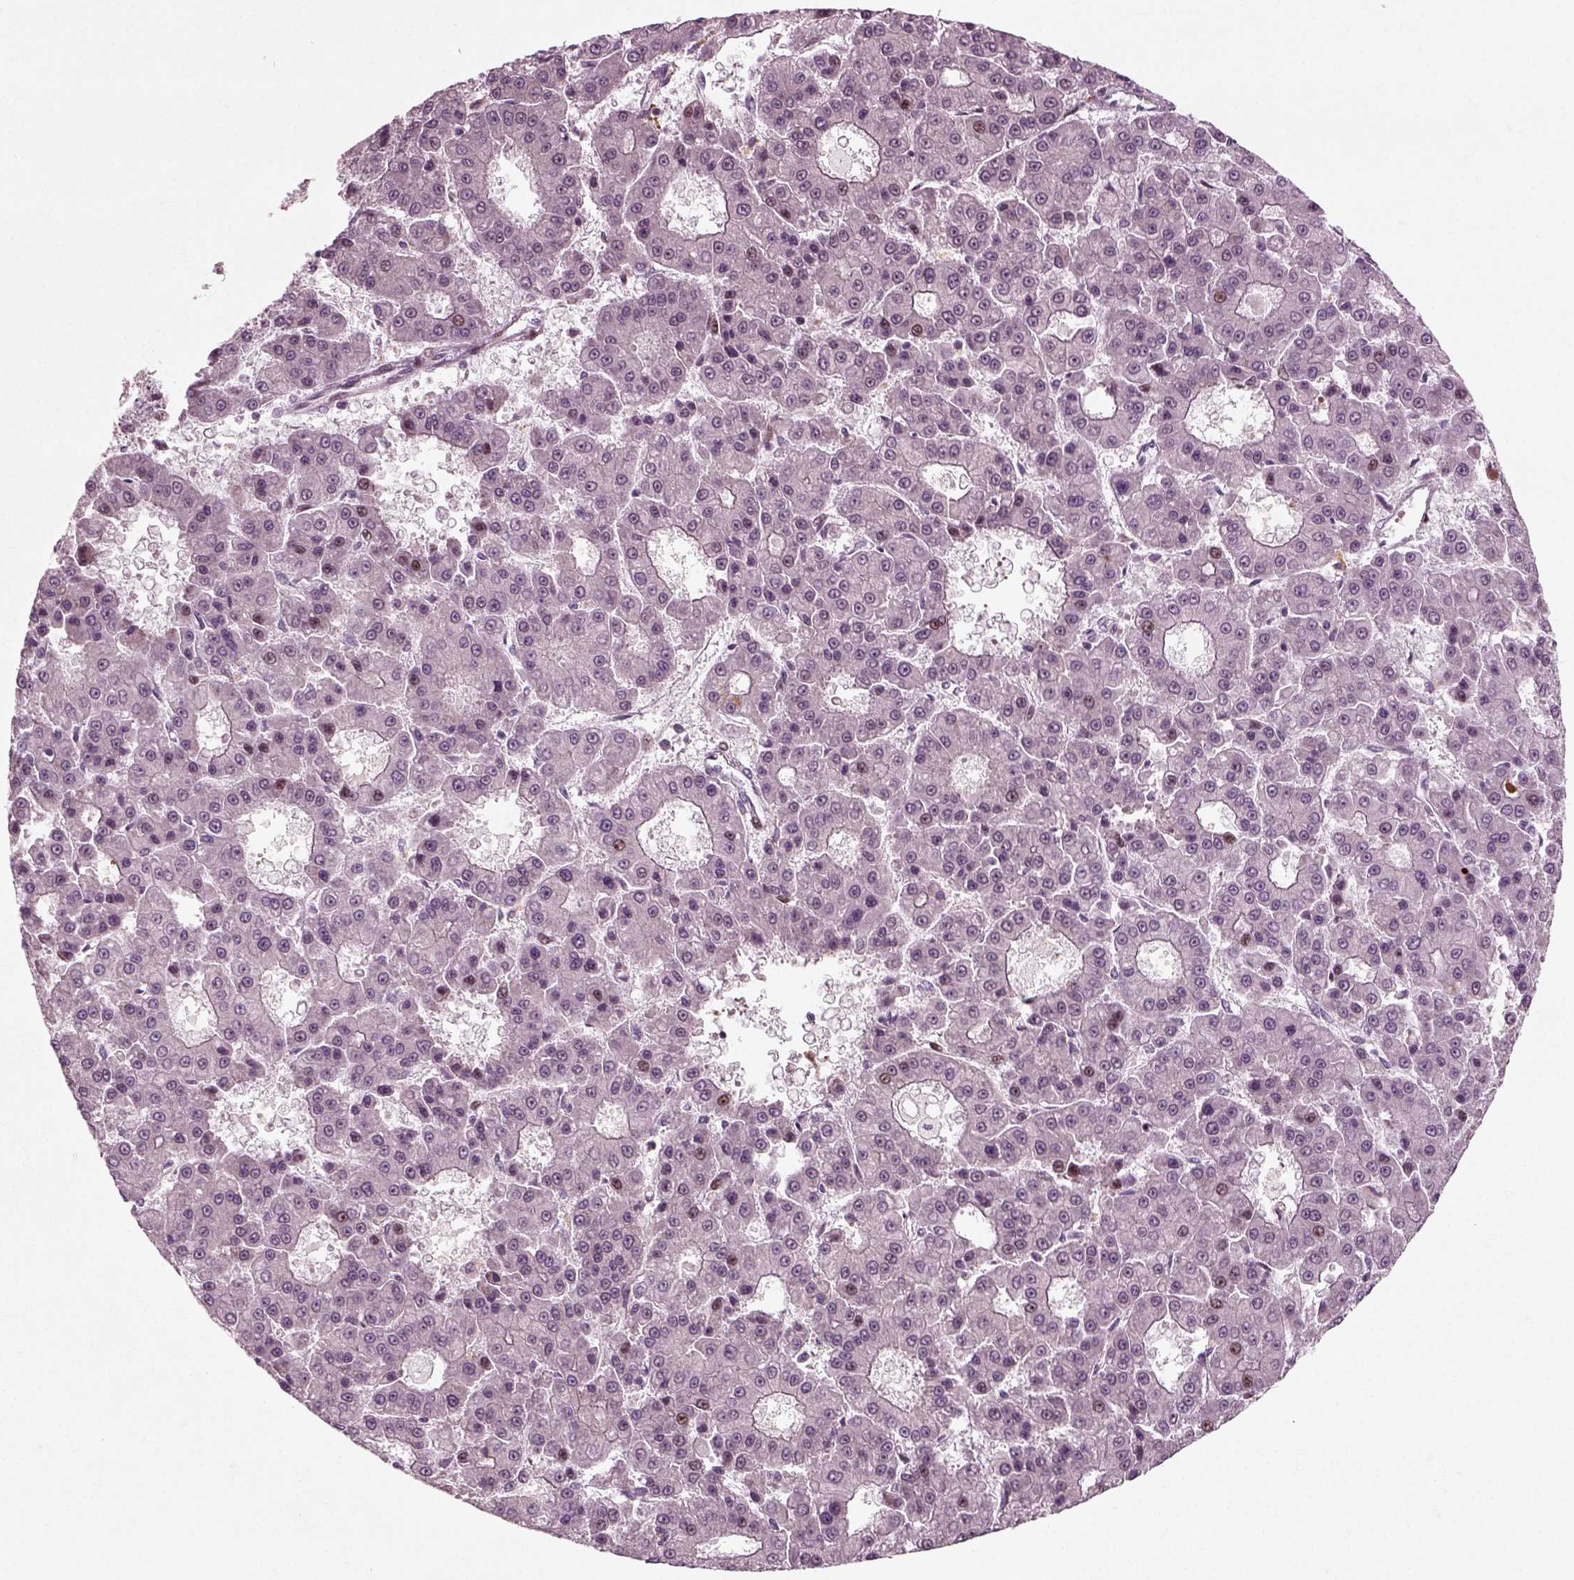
{"staining": {"intensity": "moderate", "quantity": "<25%", "location": "nuclear"}, "tissue": "liver cancer", "cell_type": "Tumor cells", "image_type": "cancer", "snomed": [{"axis": "morphology", "description": "Carcinoma, Hepatocellular, NOS"}, {"axis": "topography", "description": "Liver"}], "caption": "High-magnification brightfield microscopy of hepatocellular carcinoma (liver) stained with DAB (brown) and counterstained with hematoxylin (blue). tumor cells exhibit moderate nuclear expression is identified in about<25% of cells. (brown staining indicates protein expression, while blue staining denotes nuclei).", "gene": "CDC14A", "patient": {"sex": "male", "age": 70}}